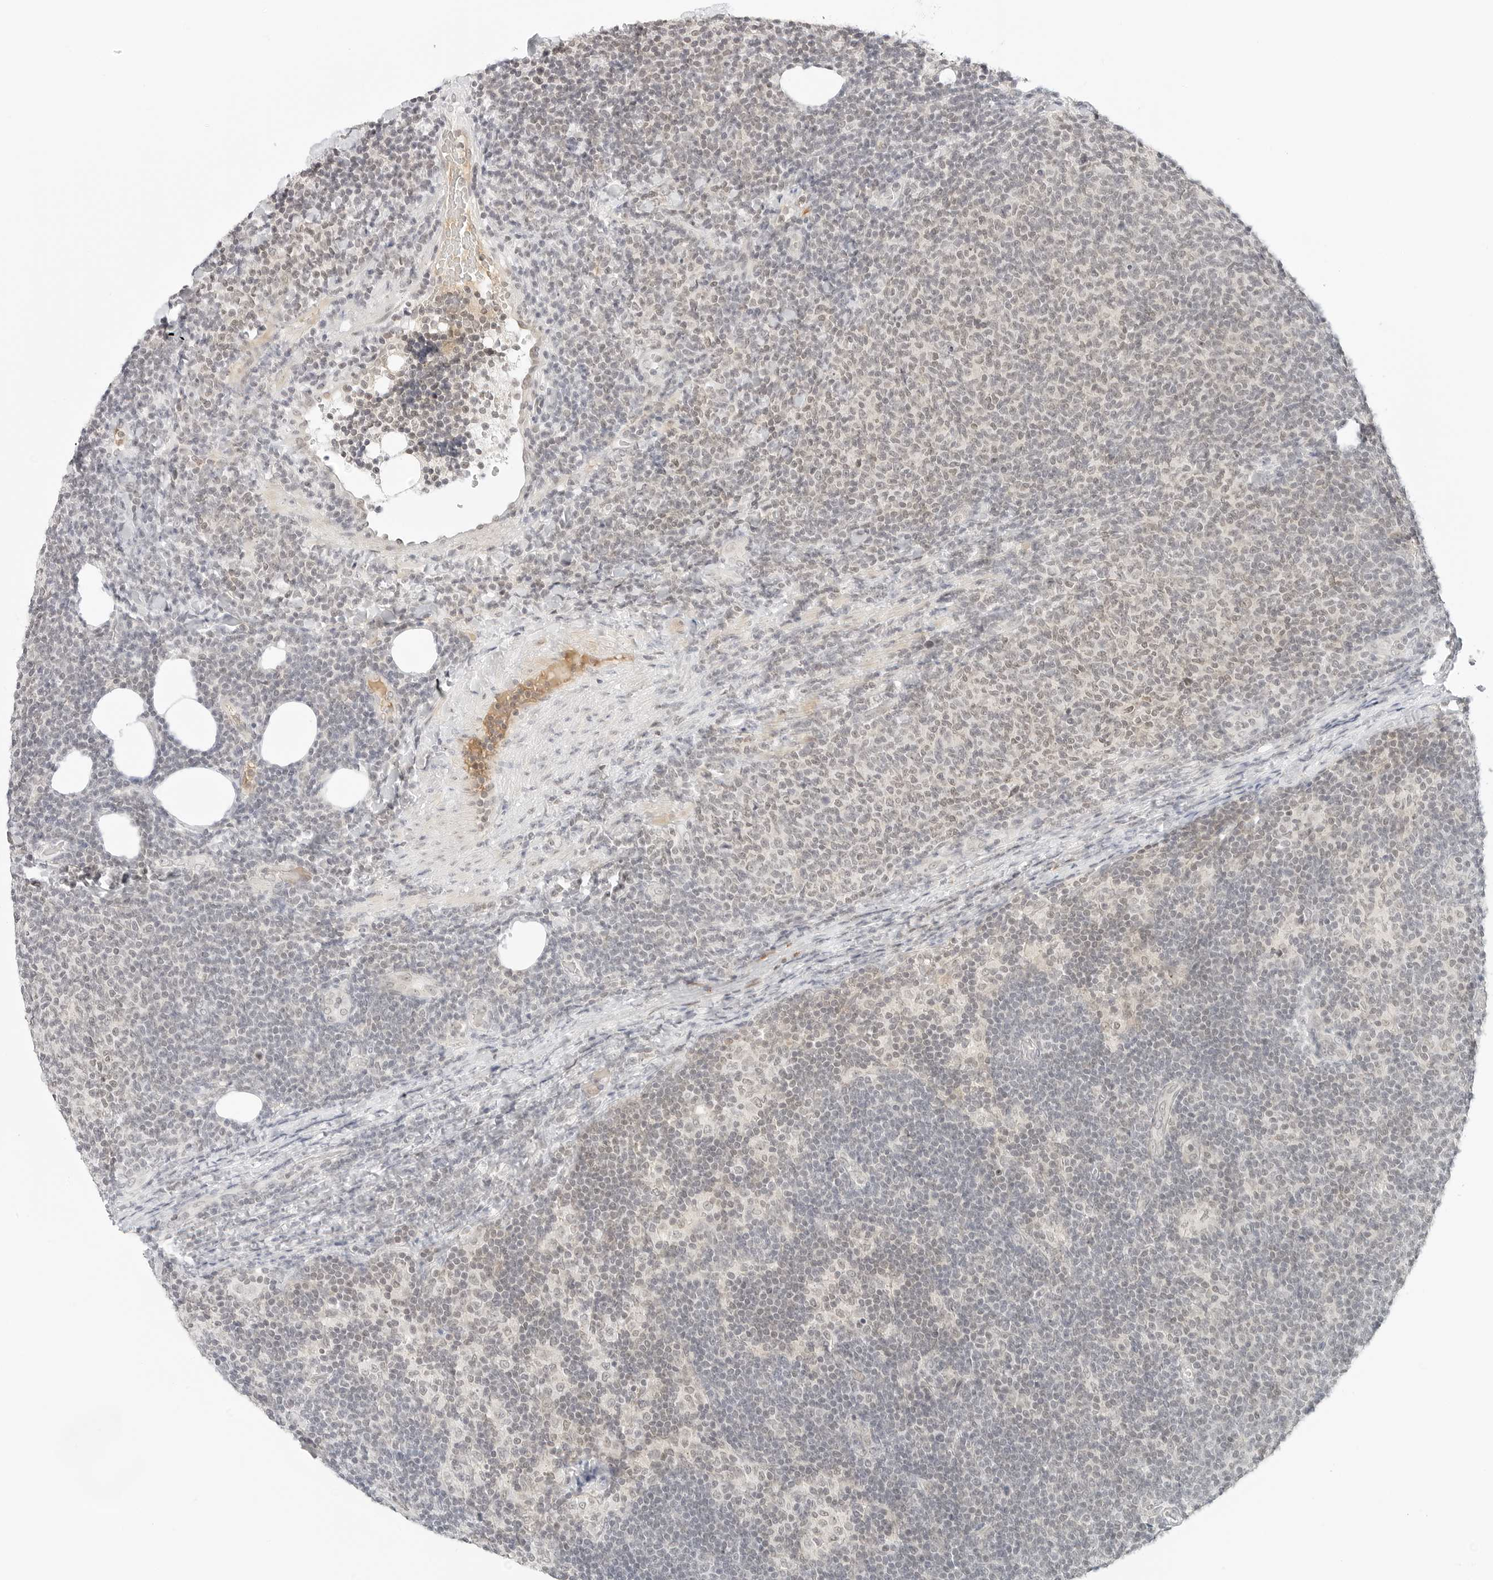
{"staining": {"intensity": "negative", "quantity": "none", "location": "none"}, "tissue": "lymphoma", "cell_type": "Tumor cells", "image_type": "cancer", "snomed": [{"axis": "morphology", "description": "Malignant lymphoma, non-Hodgkin's type, Low grade"}, {"axis": "topography", "description": "Lymph node"}], "caption": "Tumor cells are negative for protein expression in human malignant lymphoma, non-Hodgkin's type (low-grade).", "gene": "NEO1", "patient": {"sex": "male", "age": 66}}